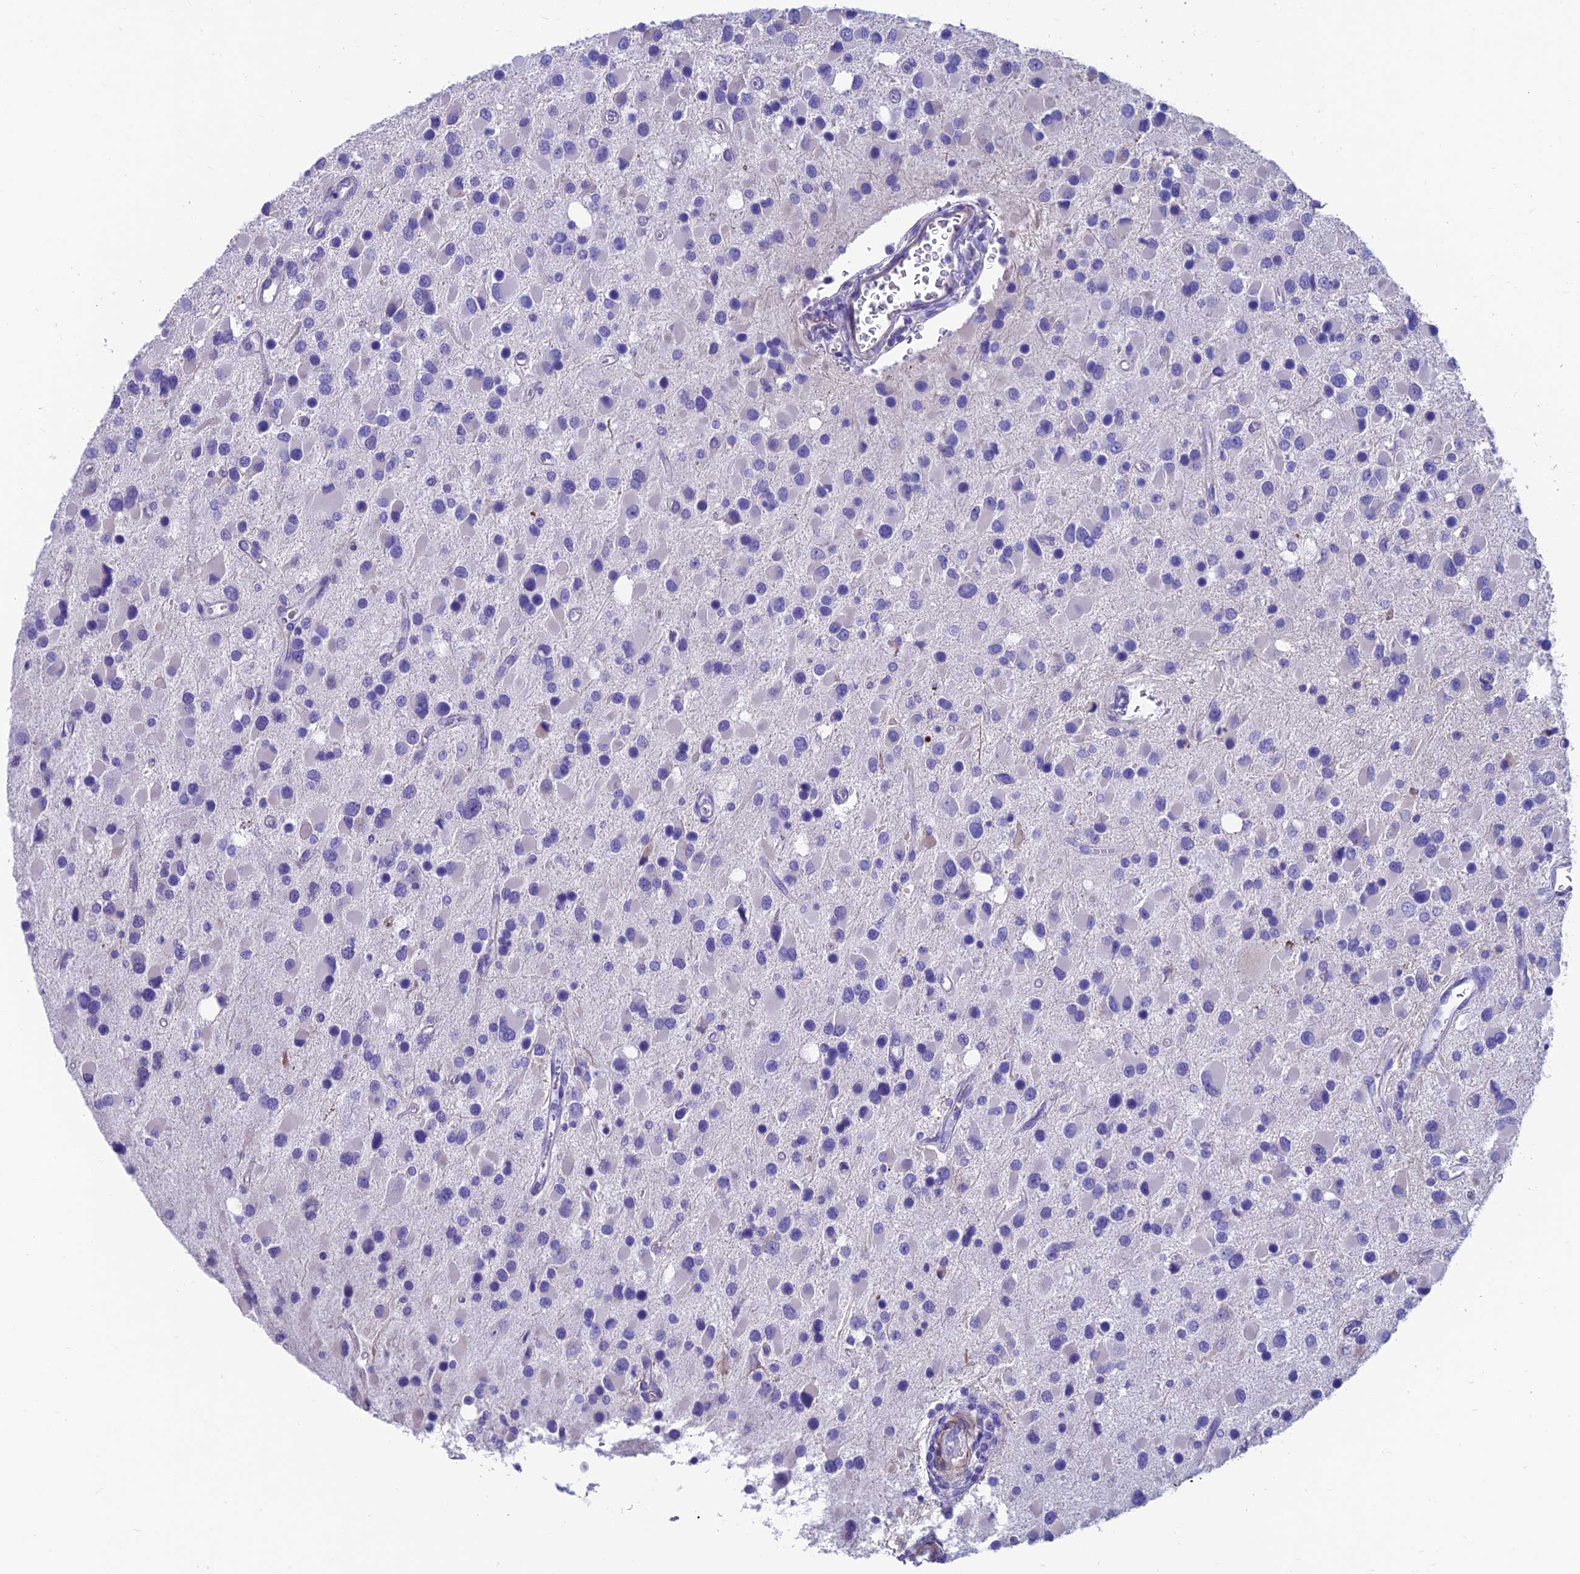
{"staining": {"intensity": "negative", "quantity": "none", "location": "none"}, "tissue": "glioma", "cell_type": "Tumor cells", "image_type": "cancer", "snomed": [{"axis": "morphology", "description": "Glioma, malignant, High grade"}, {"axis": "topography", "description": "Brain"}], "caption": "Immunohistochemistry of human glioma displays no staining in tumor cells.", "gene": "GNG11", "patient": {"sex": "male", "age": 53}}